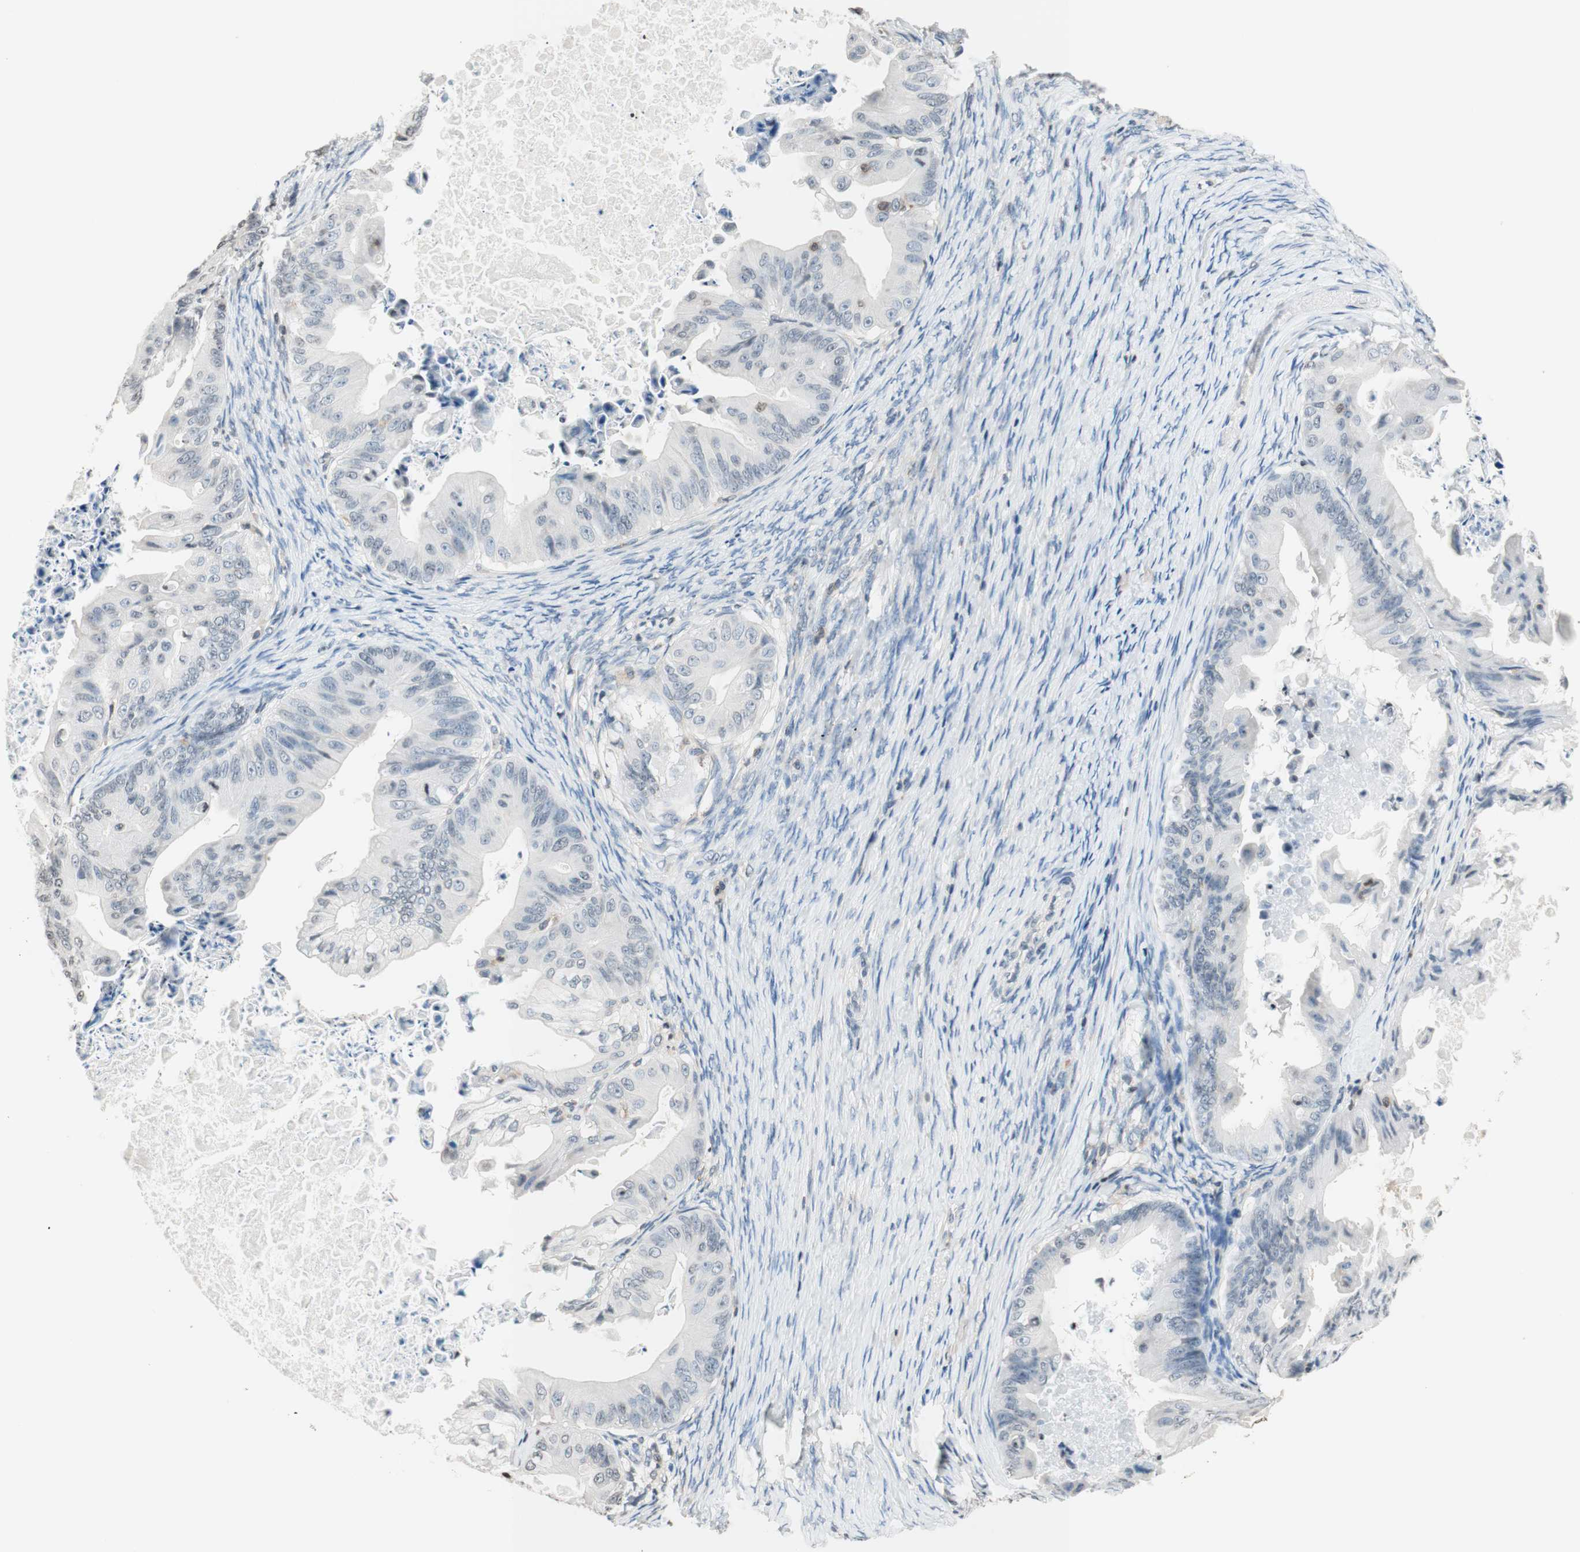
{"staining": {"intensity": "negative", "quantity": "none", "location": "none"}, "tissue": "ovarian cancer", "cell_type": "Tumor cells", "image_type": "cancer", "snomed": [{"axis": "morphology", "description": "Cystadenocarcinoma, mucinous, NOS"}, {"axis": "topography", "description": "Ovary"}], "caption": "Tumor cells show no significant protein positivity in ovarian mucinous cystadenocarcinoma.", "gene": "WIPF1", "patient": {"sex": "female", "age": 37}}